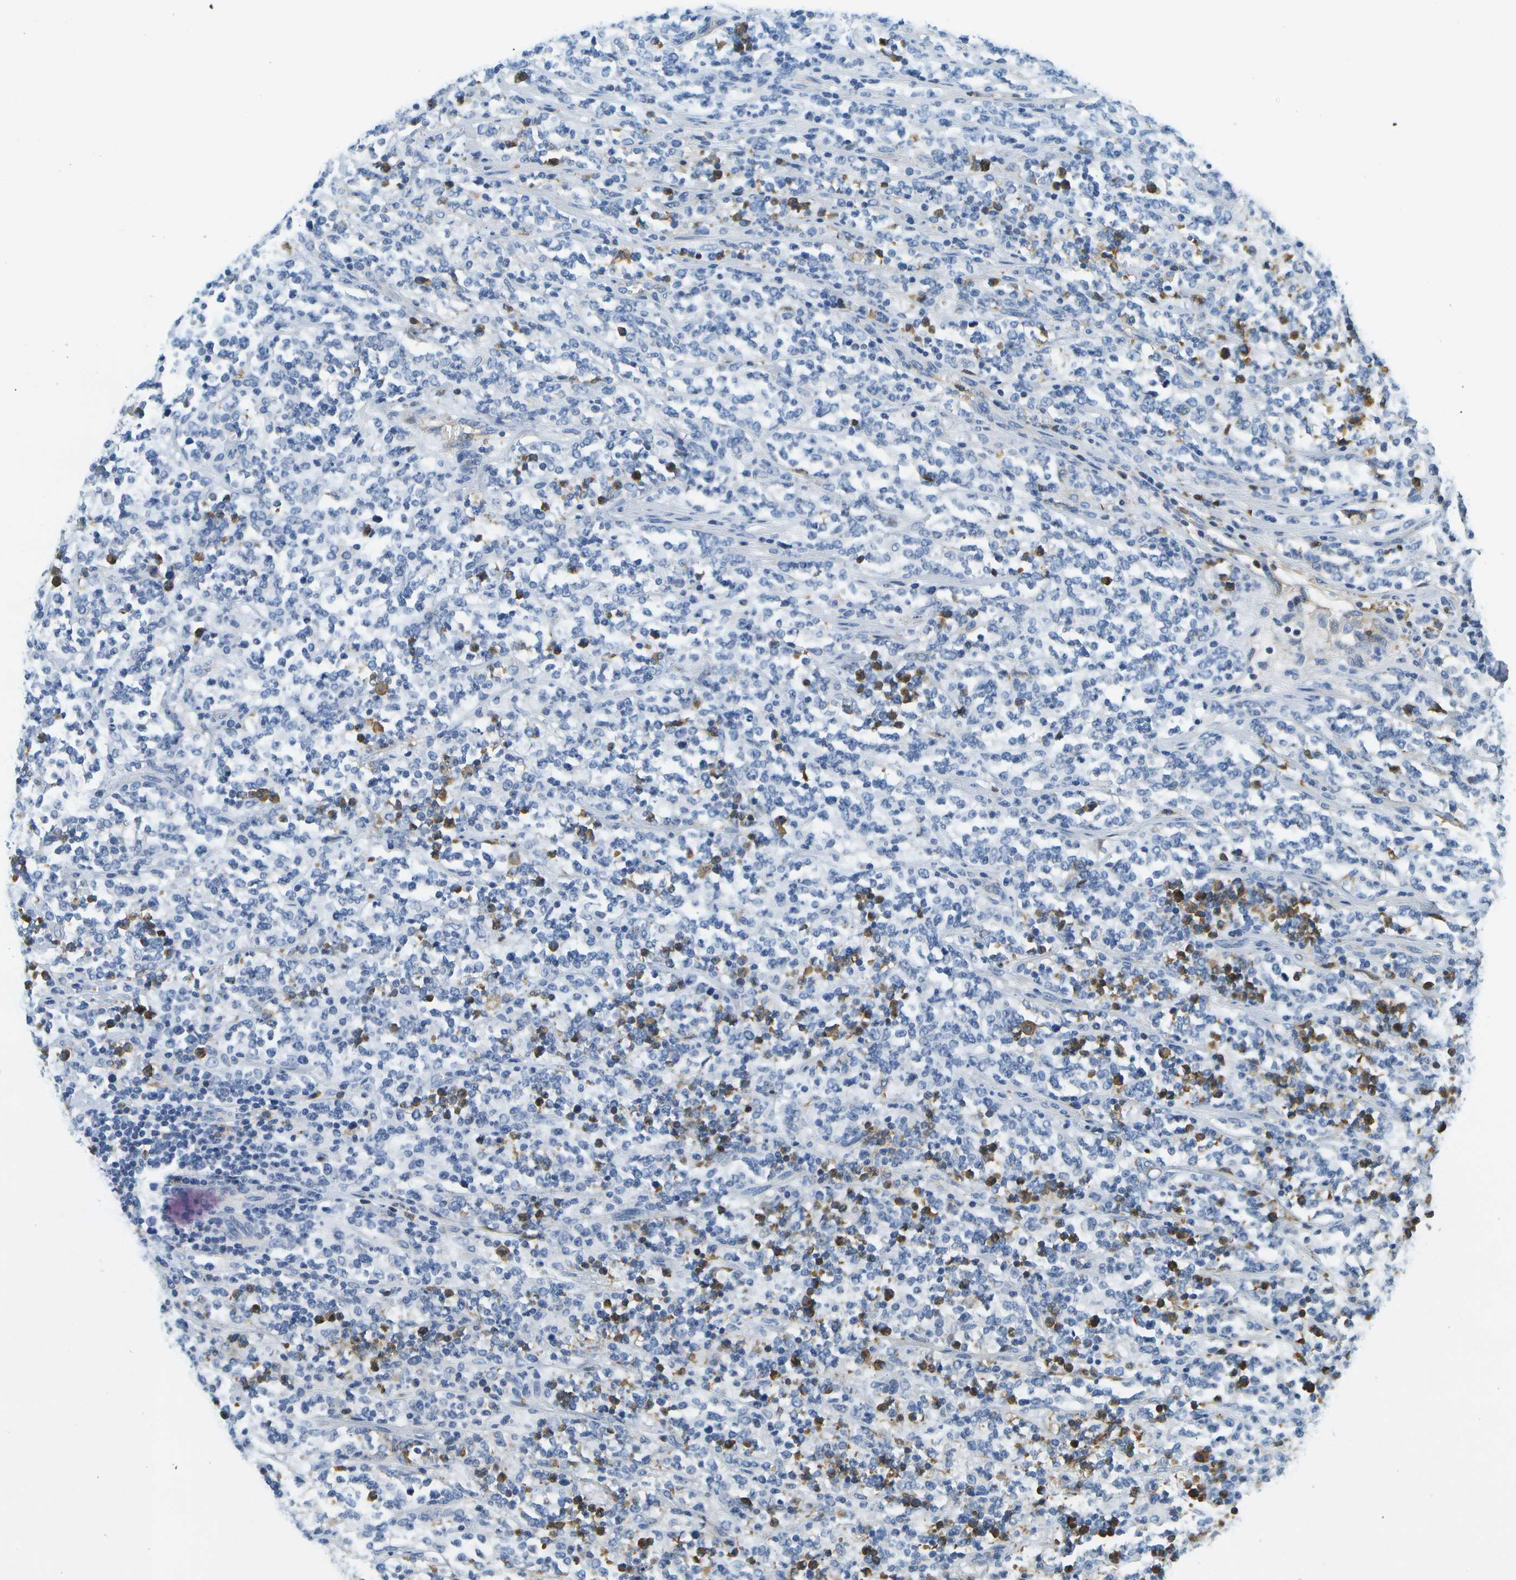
{"staining": {"intensity": "negative", "quantity": "none", "location": "none"}, "tissue": "lymphoma", "cell_type": "Tumor cells", "image_type": "cancer", "snomed": [{"axis": "morphology", "description": "Malignant lymphoma, non-Hodgkin's type, High grade"}, {"axis": "topography", "description": "Soft tissue"}], "caption": "Histopathology image shows no significant protein staining in tumor cells of lymphoma.", "gene": "SERPINA1", "patient": {"sex": "male", "age": 18}}